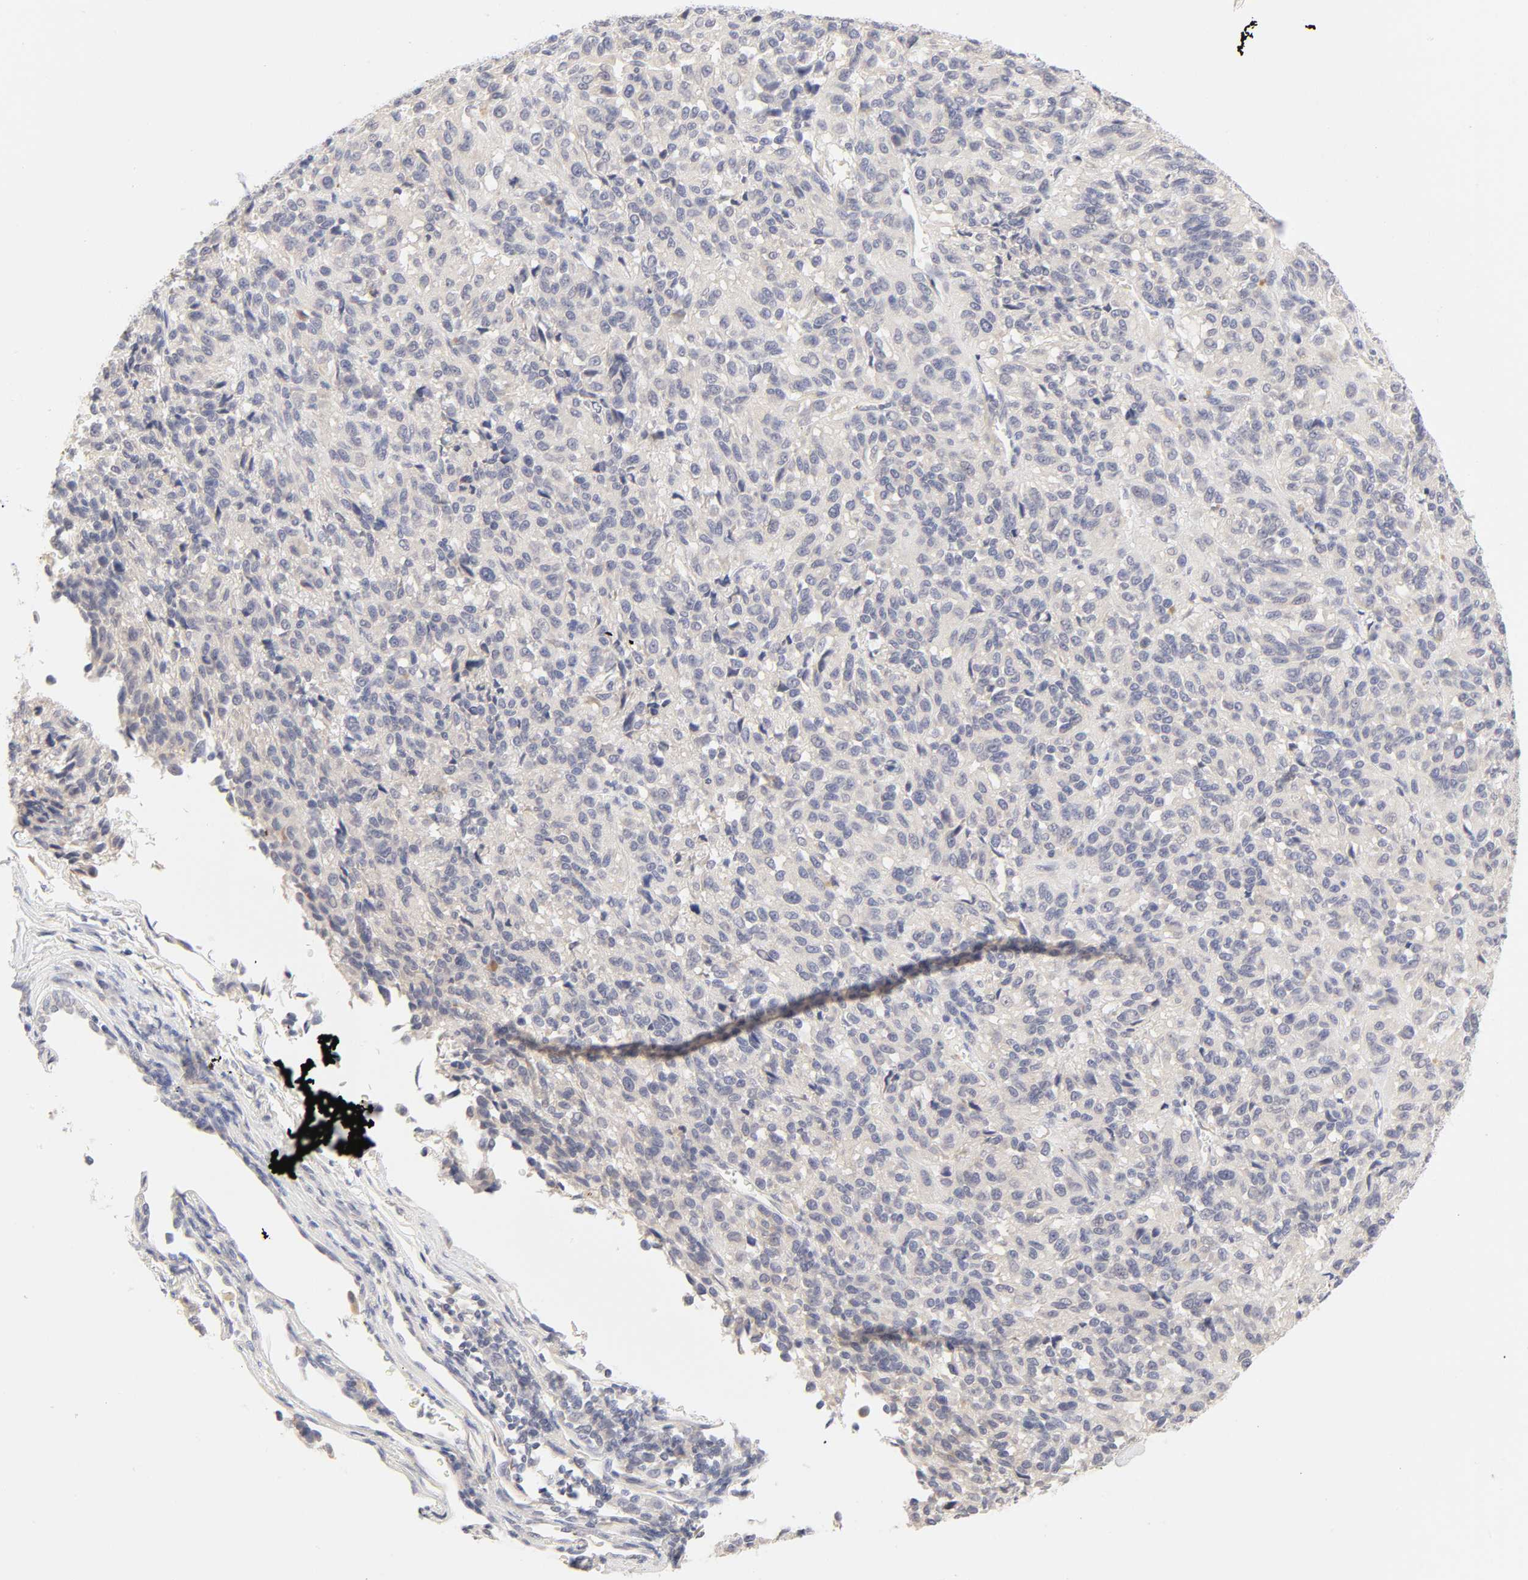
{"staining": {"intensity": "weak", "quantity": "<25%", "location": "cytoplasmic/membranous"}, "tissue": "melanoma", "cell_type": "Tumor cells", "image_type": "cancer", "snomed": [{"axis": "morphology", "description": "Malignant melanoma, Metastatic site"}, {"axis": "topography", "description": "Lung"}], "caption": "Immunohistochemistry of melanoma shows no expression in tumor cells.", "gene": "CYP4B1", "patient": {"sex": "male", "age": 64}}